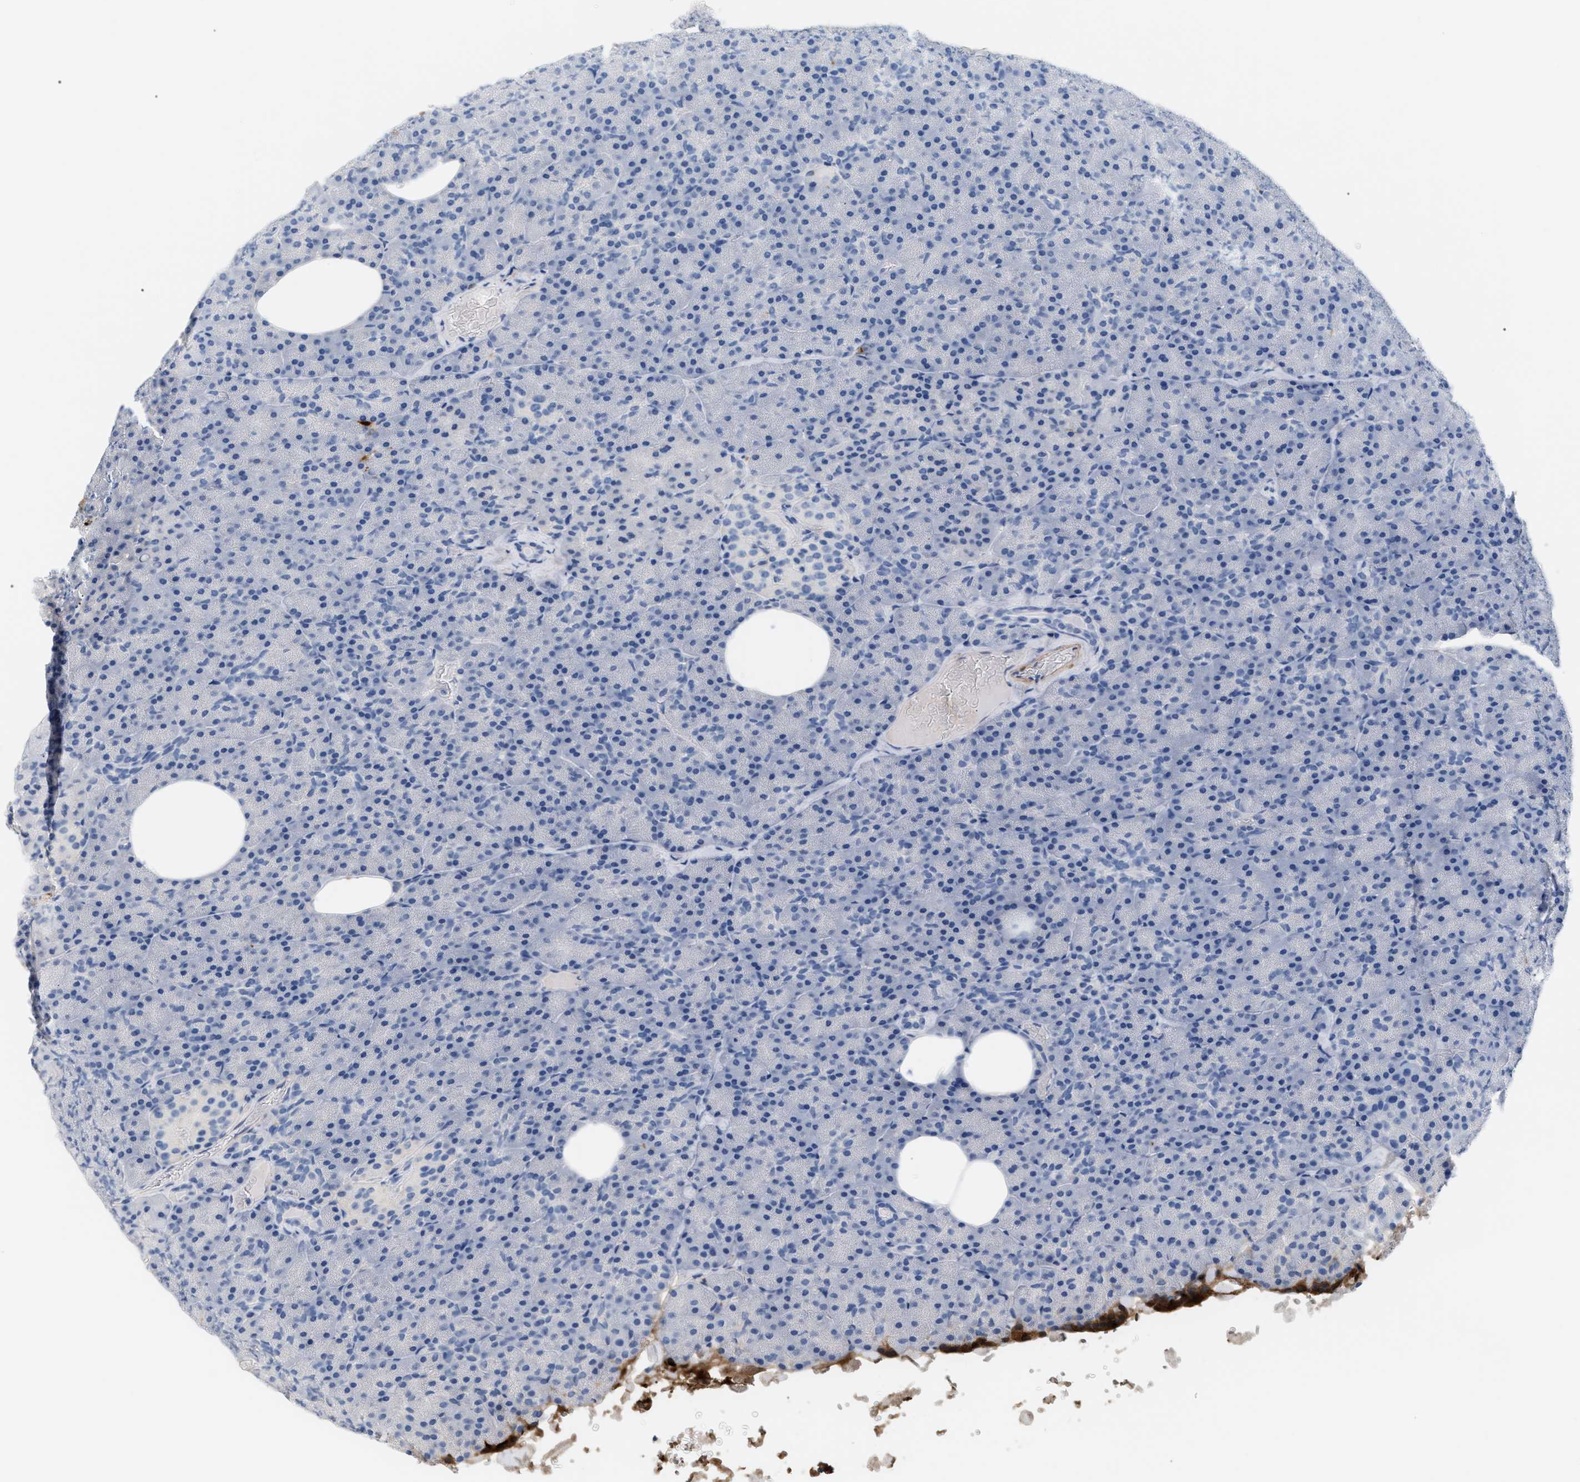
{"staining": {"intensity": "negative", "quantity": "none", "location": "none"}, "tissue": "pancreas", "cell_type": "Exocrine glandular cells", "image_type": "normal", "snomed": [{"axis": "morphology", "description": "Normal tissue, NOS"}, {"axis": "topography", "description": "Pancreas"}], "caption": "Exocrine glandular cells show no significant positivity in normal pancreas.", "gene": "CFH", "patient": {"sex": "female", "age": 35}}